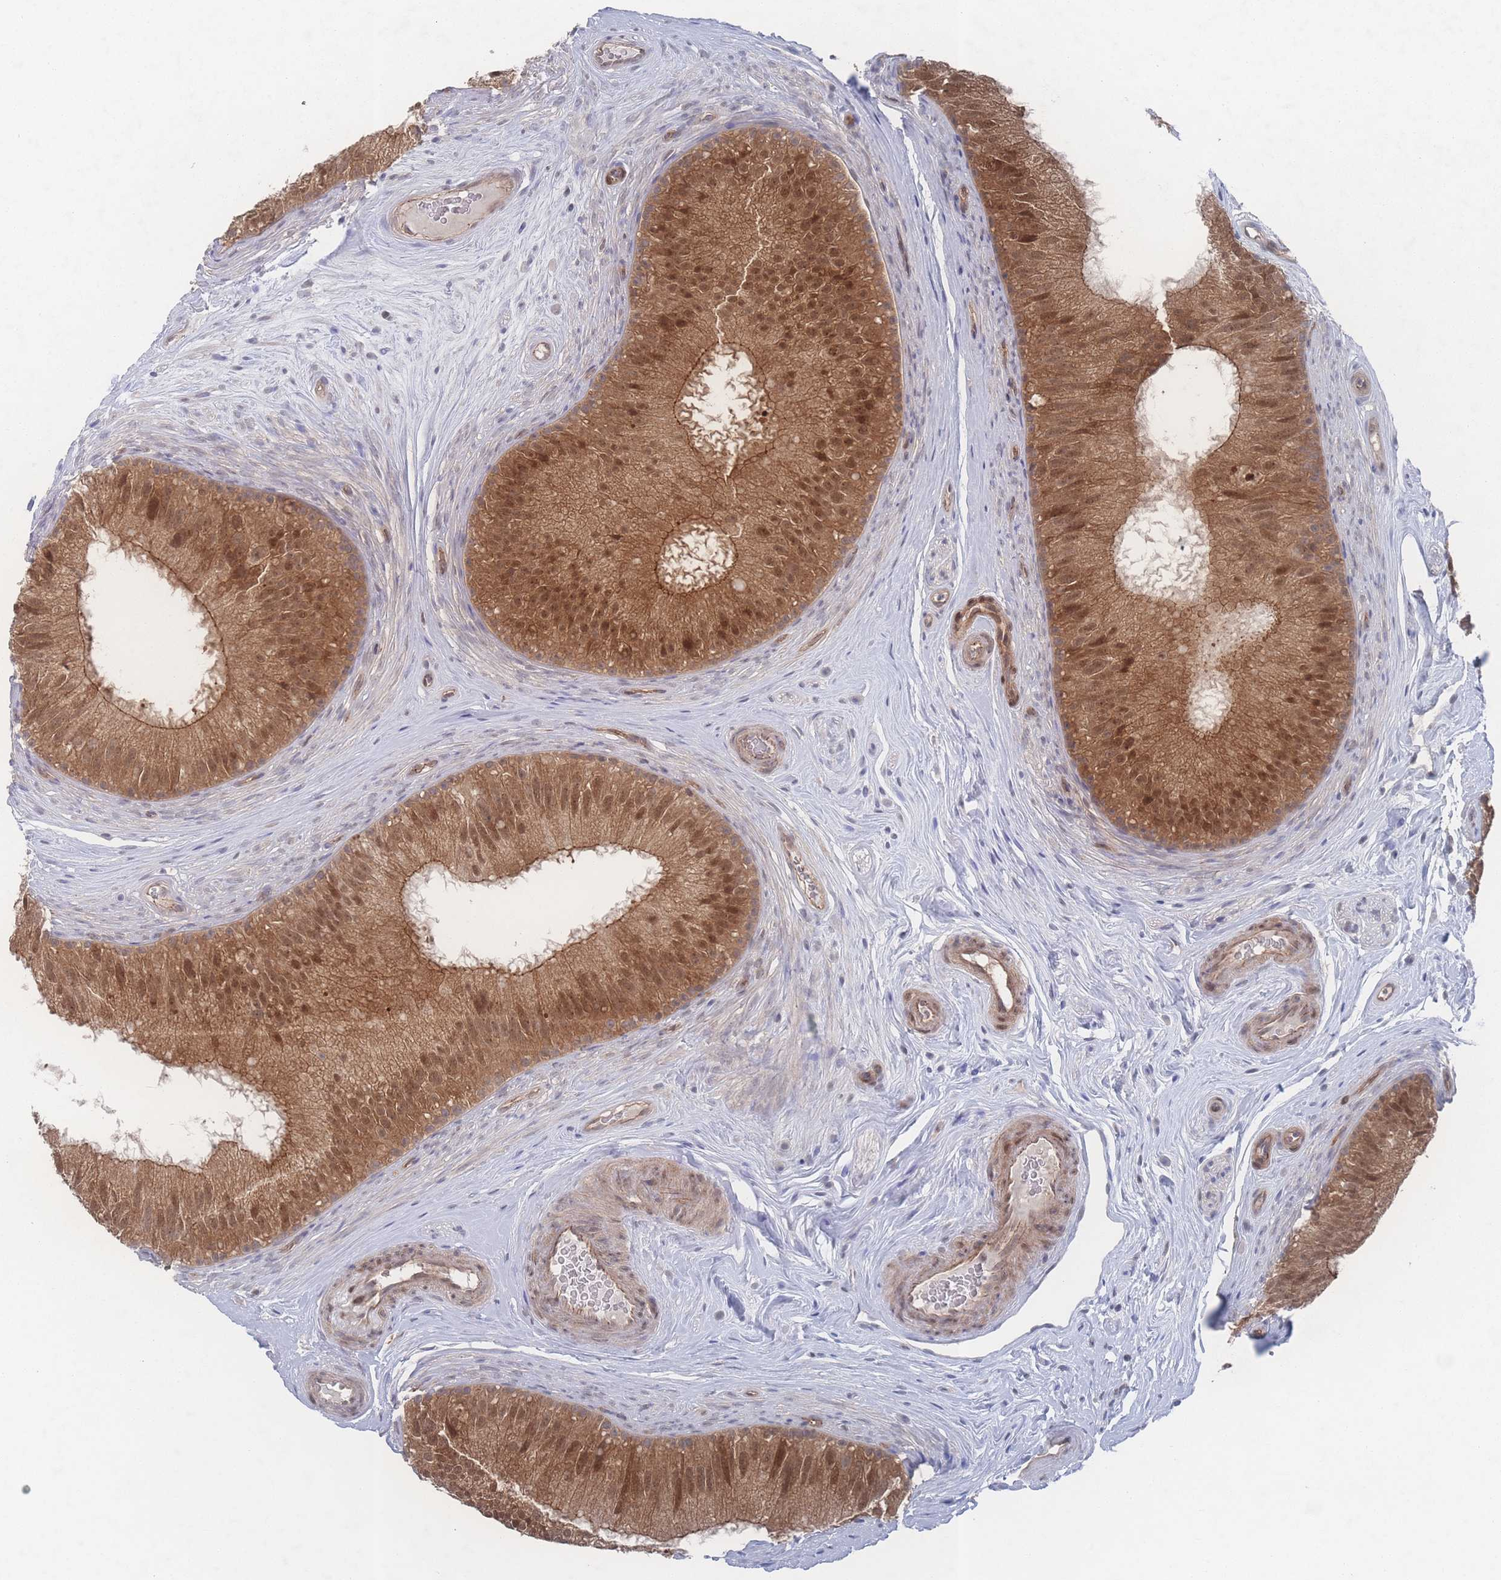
{"staining": {"intensity": "moderate", "quantity": ">75%", "location": "cytoplasmic/membranous,nuclear"}, "tissue": "epididymis", "cell_type": "Glandular cells", "image_type": "normal", "snomed": [{"axis": "morphology", "description": "Normal tissue, NOS"}, {"axis": "topography", "description": "Epididymis"}], "caption": "A micrograph of epididymis stained for a protein shows moderate cytoplasmic/membranous,nuclear brown staining in glandular cells. (Brightfield microscopy of DAB IHC at high magnification).", "gene": "PSMA1", "patient": {"sex": "male", "age": 34}}